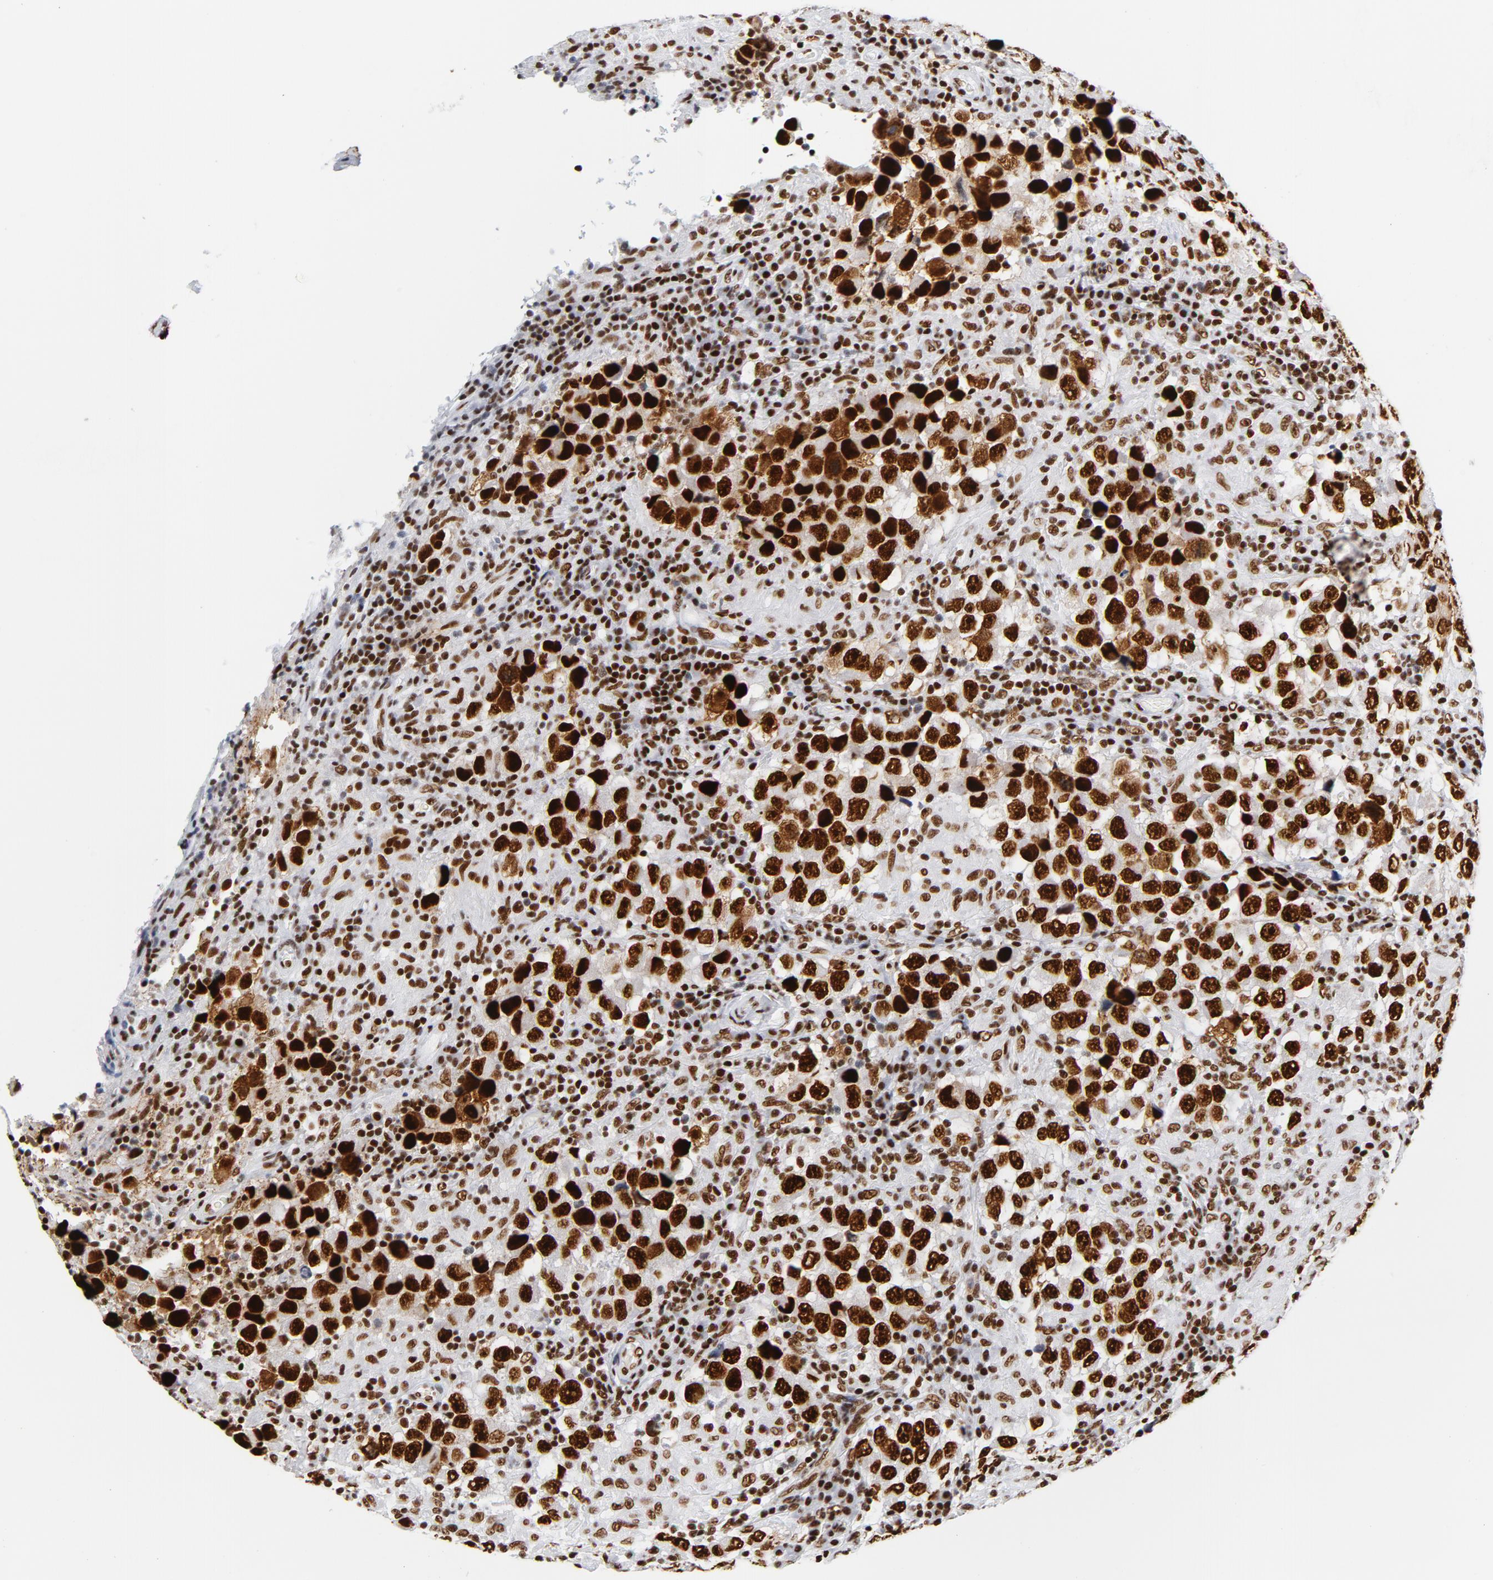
{"staining": {"intensity": "strong", "quantity": ">75%", "location": "nuclear"}, "tissue": "testis cancer", "cell_type": "Tumor cells", "image_type": "cancer", "snomed": [{"axis": "morphology", "description": "Carcinoma, Embryonal, NOS"}, {"axis": "topography", "description": "Testis"}], "caption": "Human testis cancer stained with a protein marker shows strong staining in tumor cells.", "gene": "XRCC5", "patient": {"sex": "male", "age": 21}}